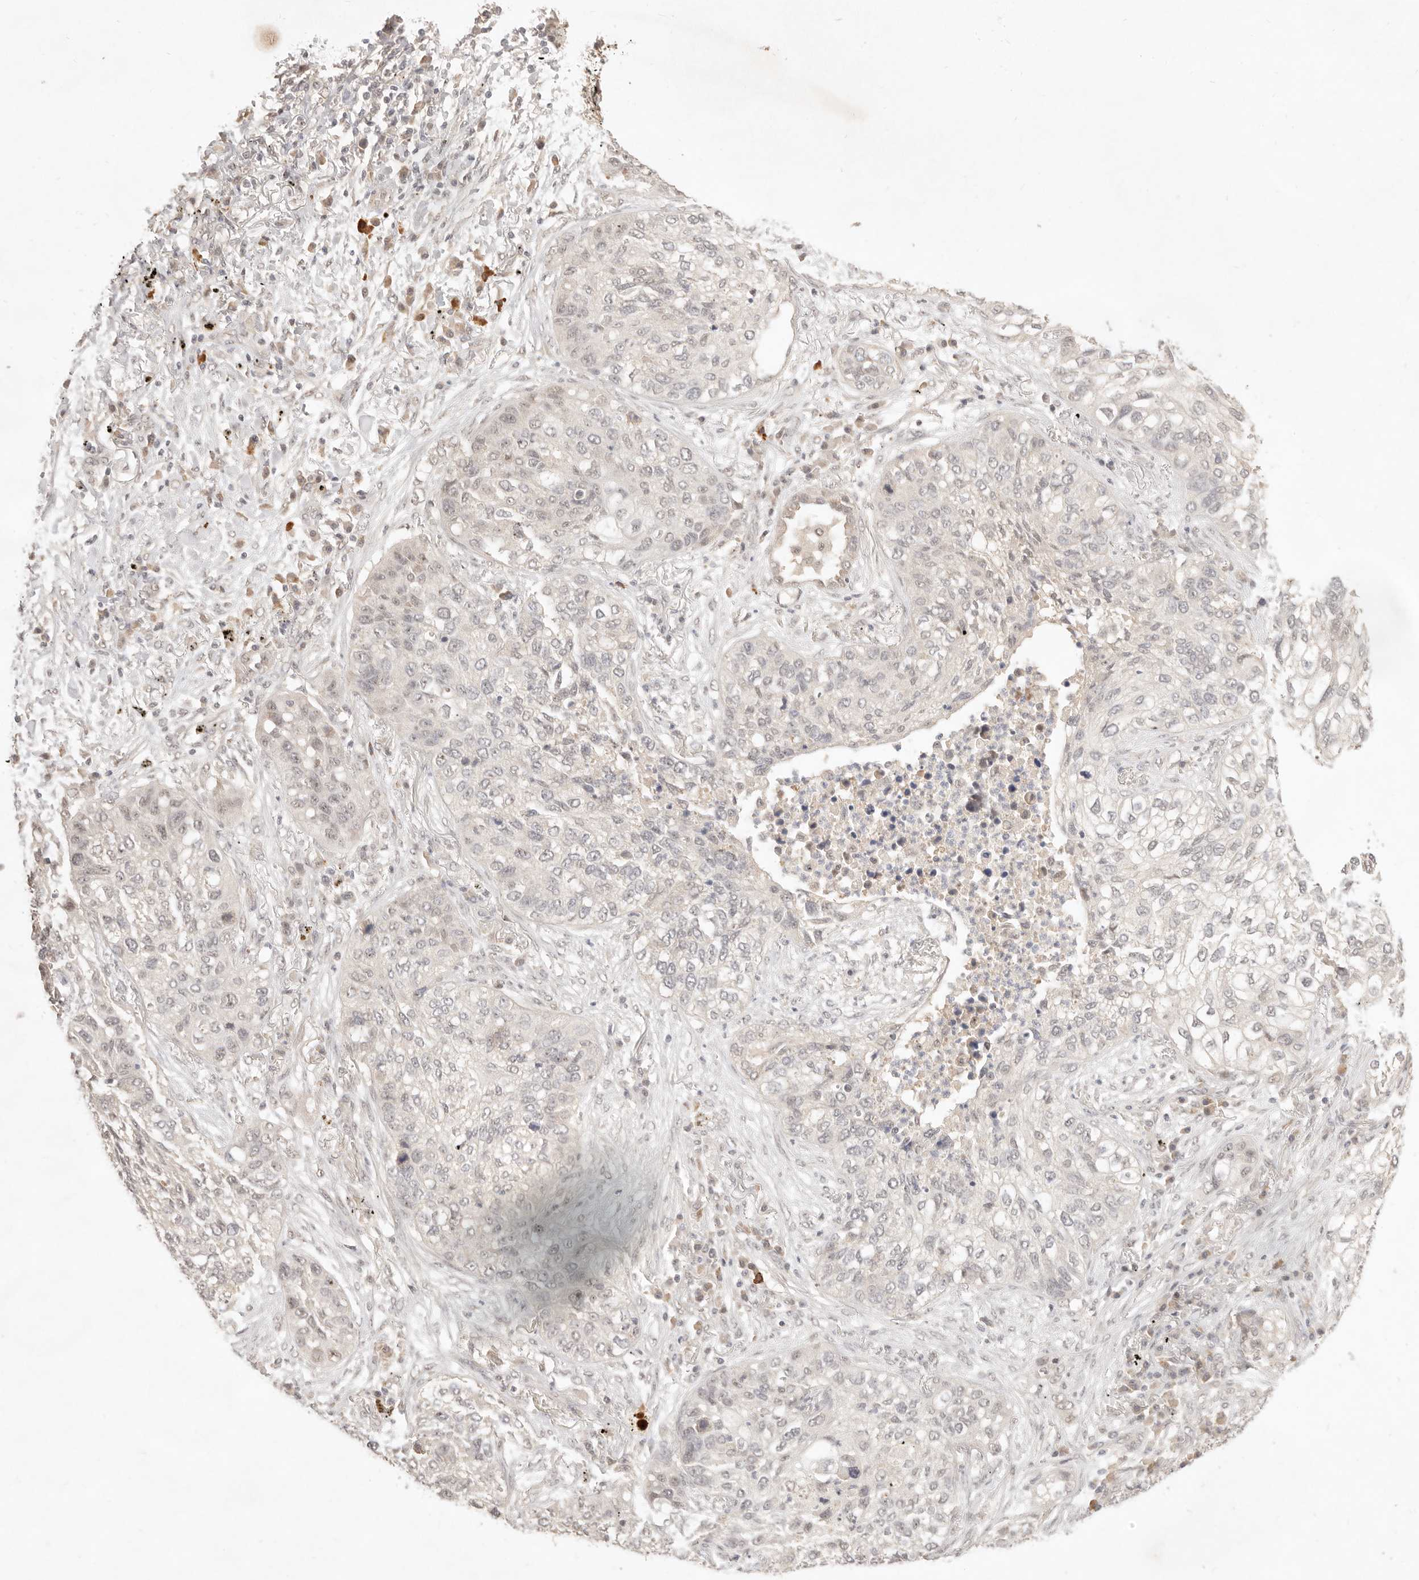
{"staining": {"intensity": "weak", "quantity": ">75%", "location": "nuclear"}, "tissue": "lung cancer", "cell_type": "Tumor cells", "image_type": "cancer", "snomed": [{"axis": "morphology", "description": "Squamous cell carcinoma, NOS"}, {"axis": "topography", "description": "Lung"}], "caption": "Immunohistochemistry (DAB (3,3'-diaminobenzidine)) staining of lung cancer reveals weak nuclear protein positivity in about >75% of tumor cells. (DAB IHC with brightfield microscopy, high magnification).", "gene": "MEP1A", "patient": {"sex": "female", "age": 63}}